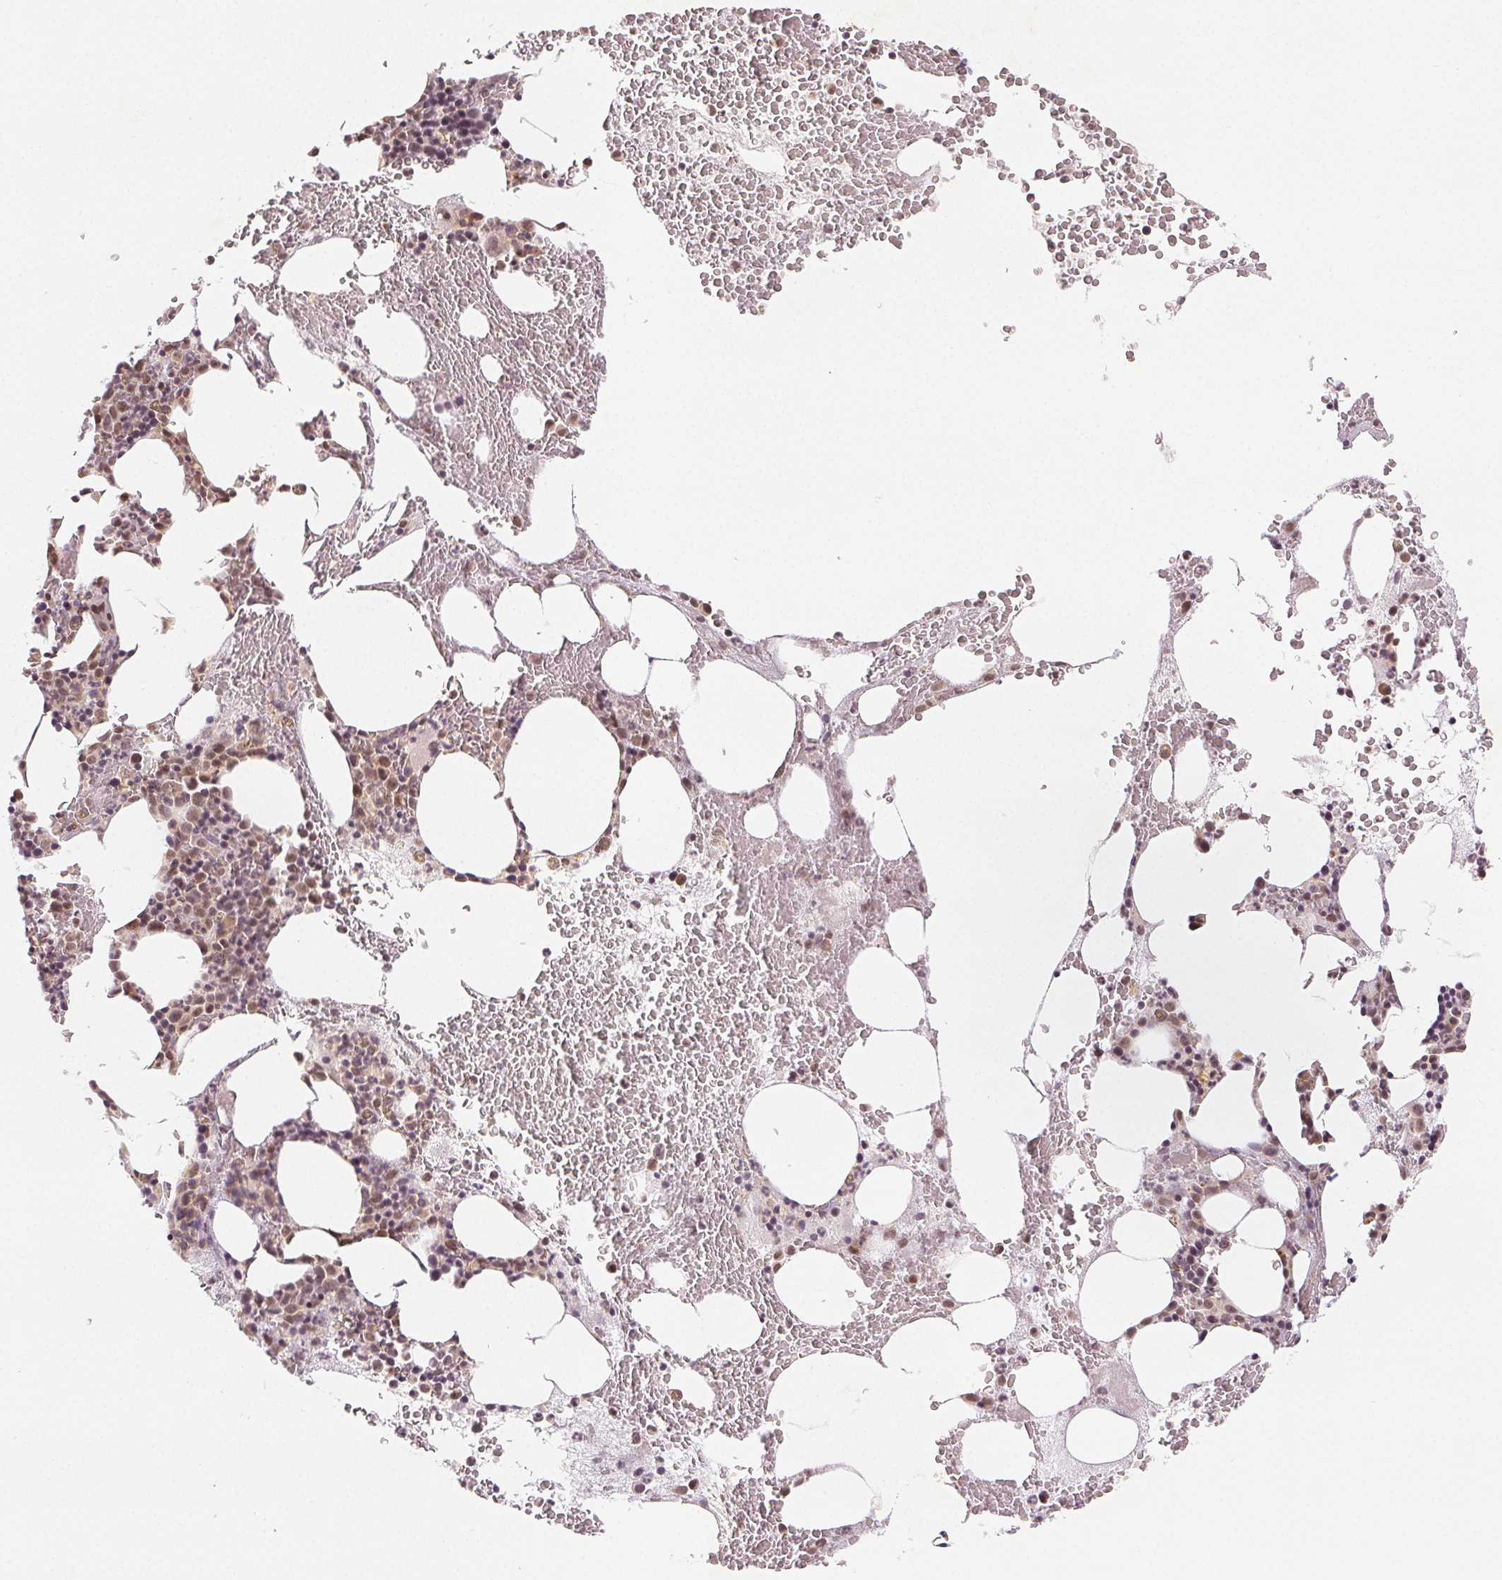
{"staining": {"intensity": "moderate", "quantity": ">75%", "location": "nuclear"}, "tissue": "bone marrow", "cell_type": "Hematopoietic cells", "image_type": "normal", "snomed": [{"axis": "morphology", "description": "Normal tissue, NOS"}, {"axis": "topography", "description": "Bone marrow"}], "caption": "An image showing moderate nuclear expression in approximately >75% of hematopoietic cells in unremarkable bone marrow, as visualized by brown immunohistochemical staining.", "gene": "DEK", "patient": {"sex": "male", "age": 89}}